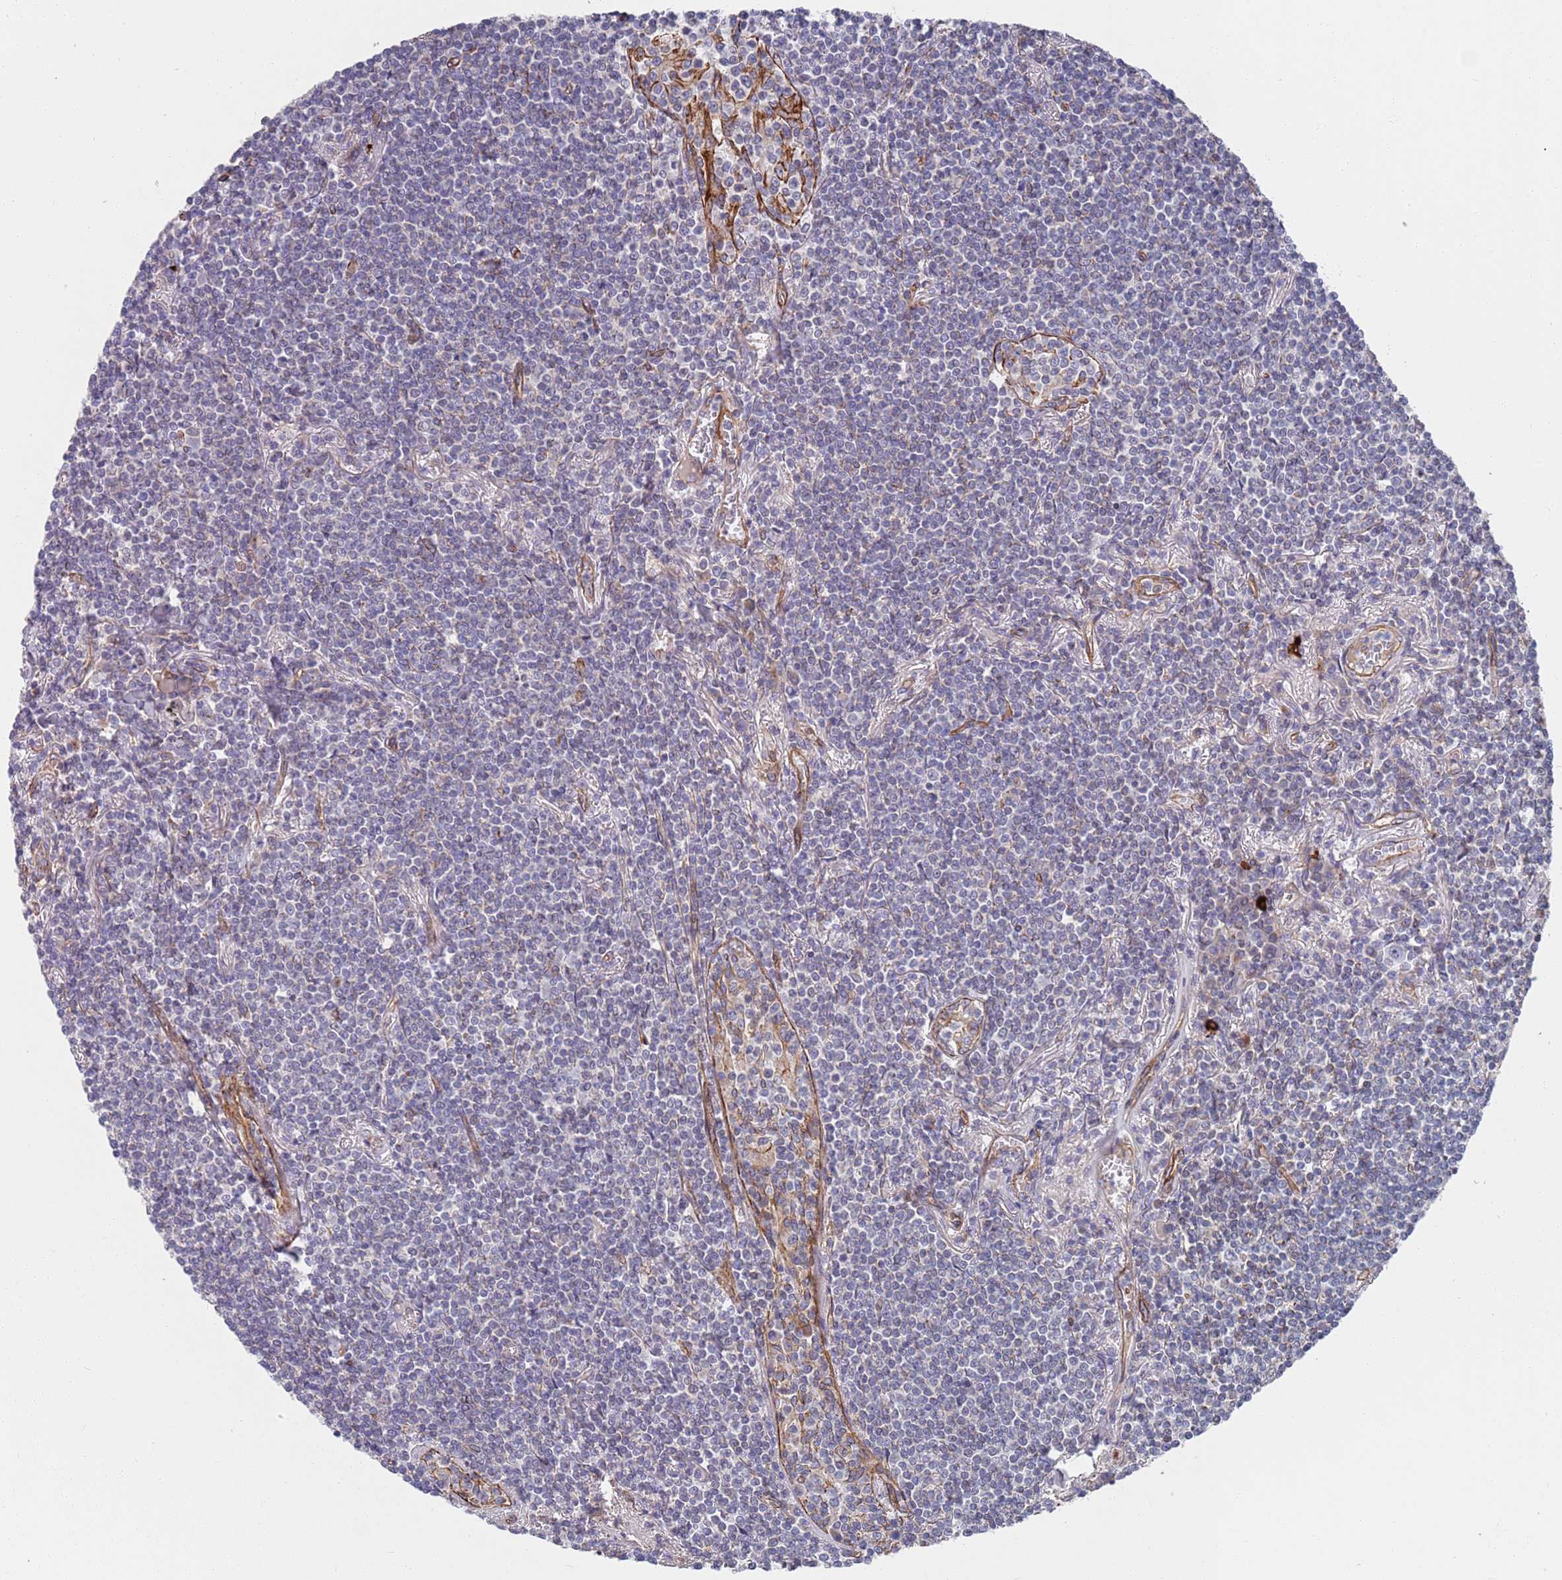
{"staining": {"intensity": "negative", "quantity": "none", "location": "none"}, "tissue": "lymphoma", "cell_type": "Tumor cells", "image_type": "cancer", "snomed": [{"axis": "morphology", "description": "Malignant lymphoma, non-Hodgkin's type, Low grade"}, {"axis": "topography", "description": "Lung"}], "caption": "Immunohistochemistry photomicrograph of lymphoma stained for a protein (brown), which displays no staining in tumor cells. Nuclei are stained in blue.", "gene": "JAKMIP2", "patient": {"sex": "female", "age": 71}}